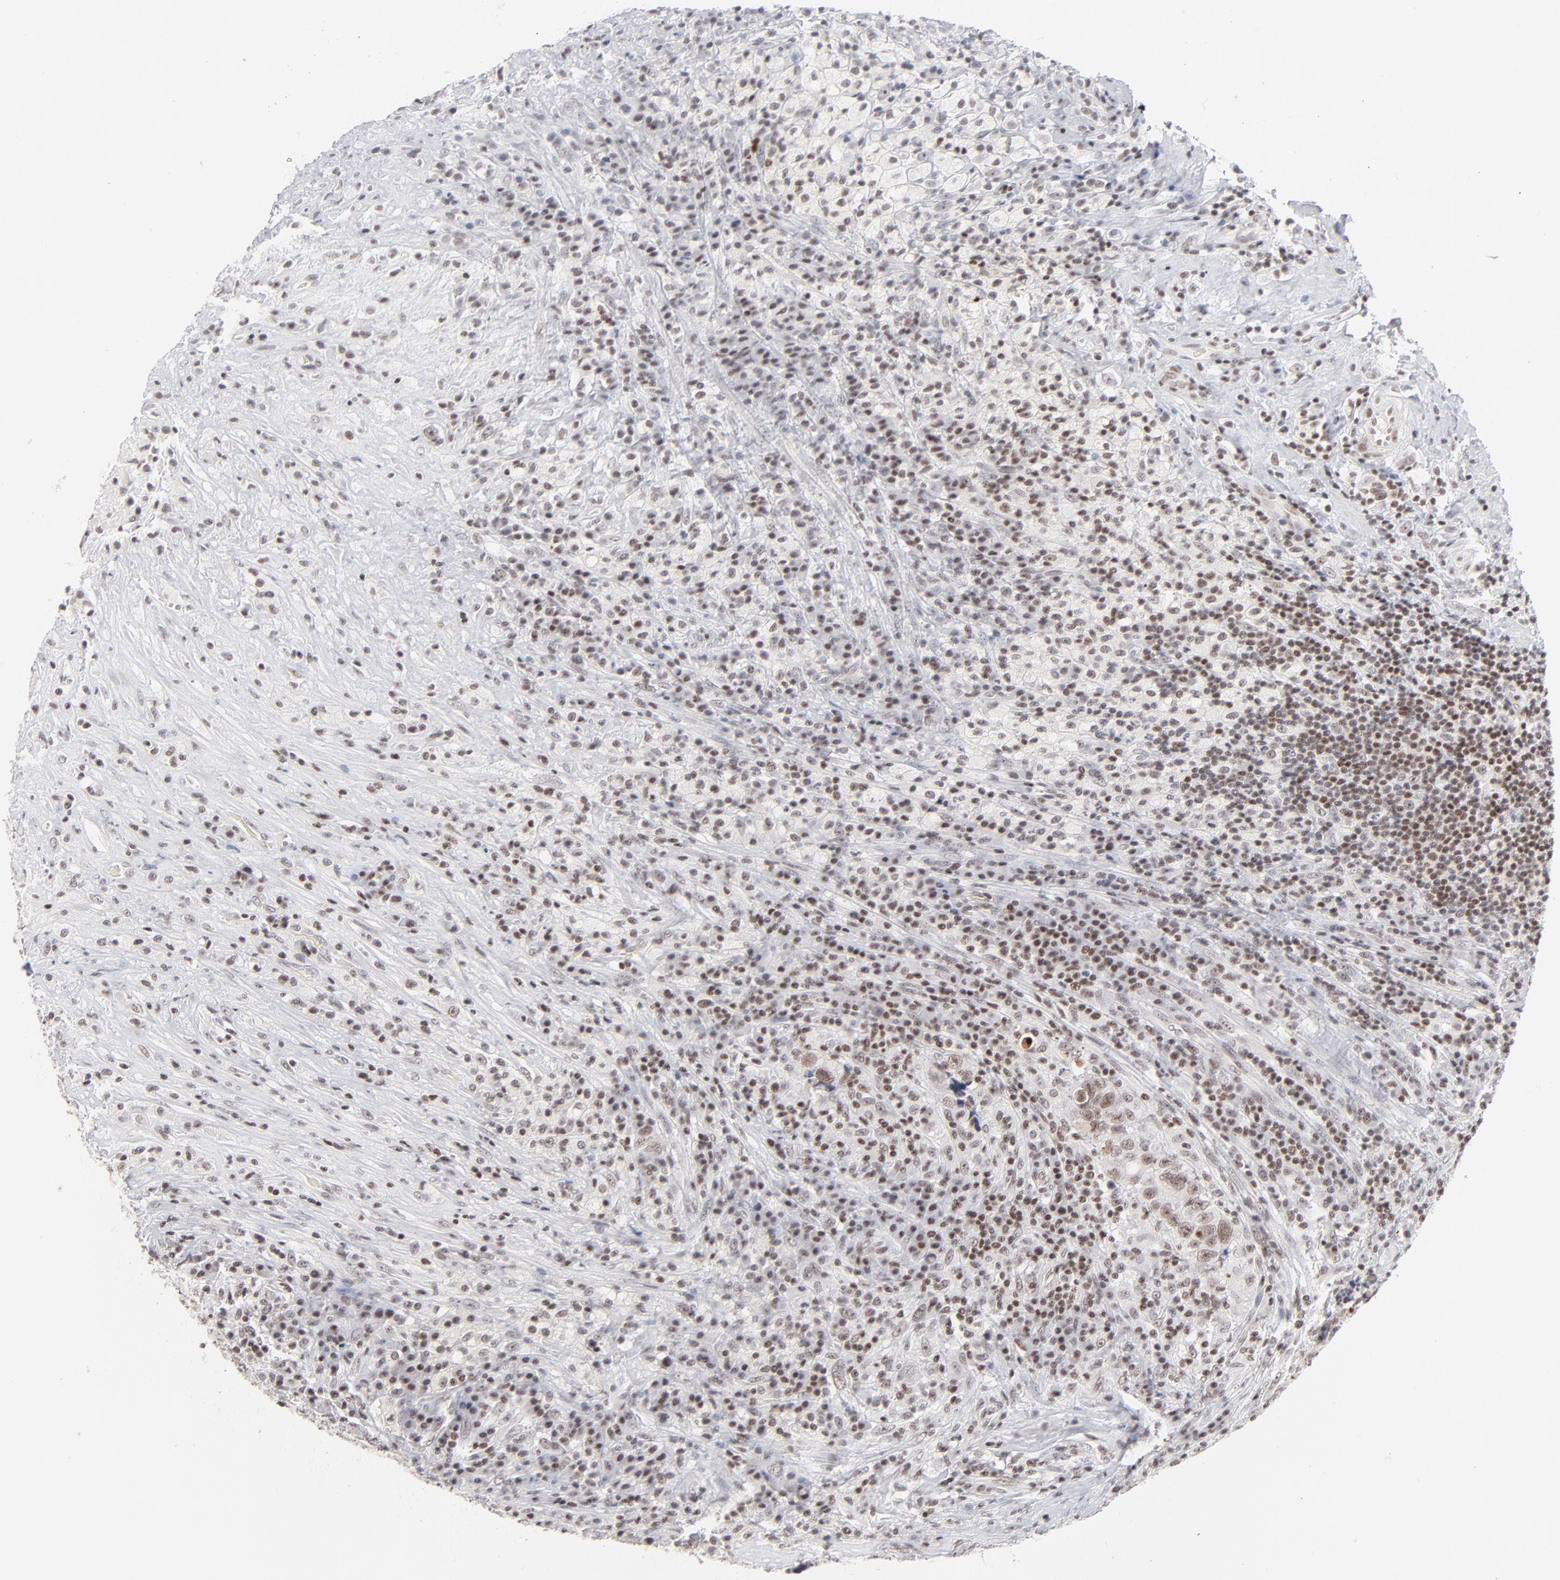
{"staining": {"intensity": "weak", "quantity": ">75%", "location": "nuclear"}, "tissue": "testis cancer", "cell_type": "Tumor cells", "image_type": "cancer", "snomed": [{"axis": "morphology", "description": "Necrosis, NOS"}, {"axis": "morphology", "description": "Carcinoma, Embryonal, NOS"}, {"axis": "topography", "description": "Testis"}], "caption": "A low amount of weak nuclear staining is seen in approximately >75% of tumor cells in testis cancer tissue.", "gene": "ZNF143", "patient": {"sex": "male", "age": 19}}